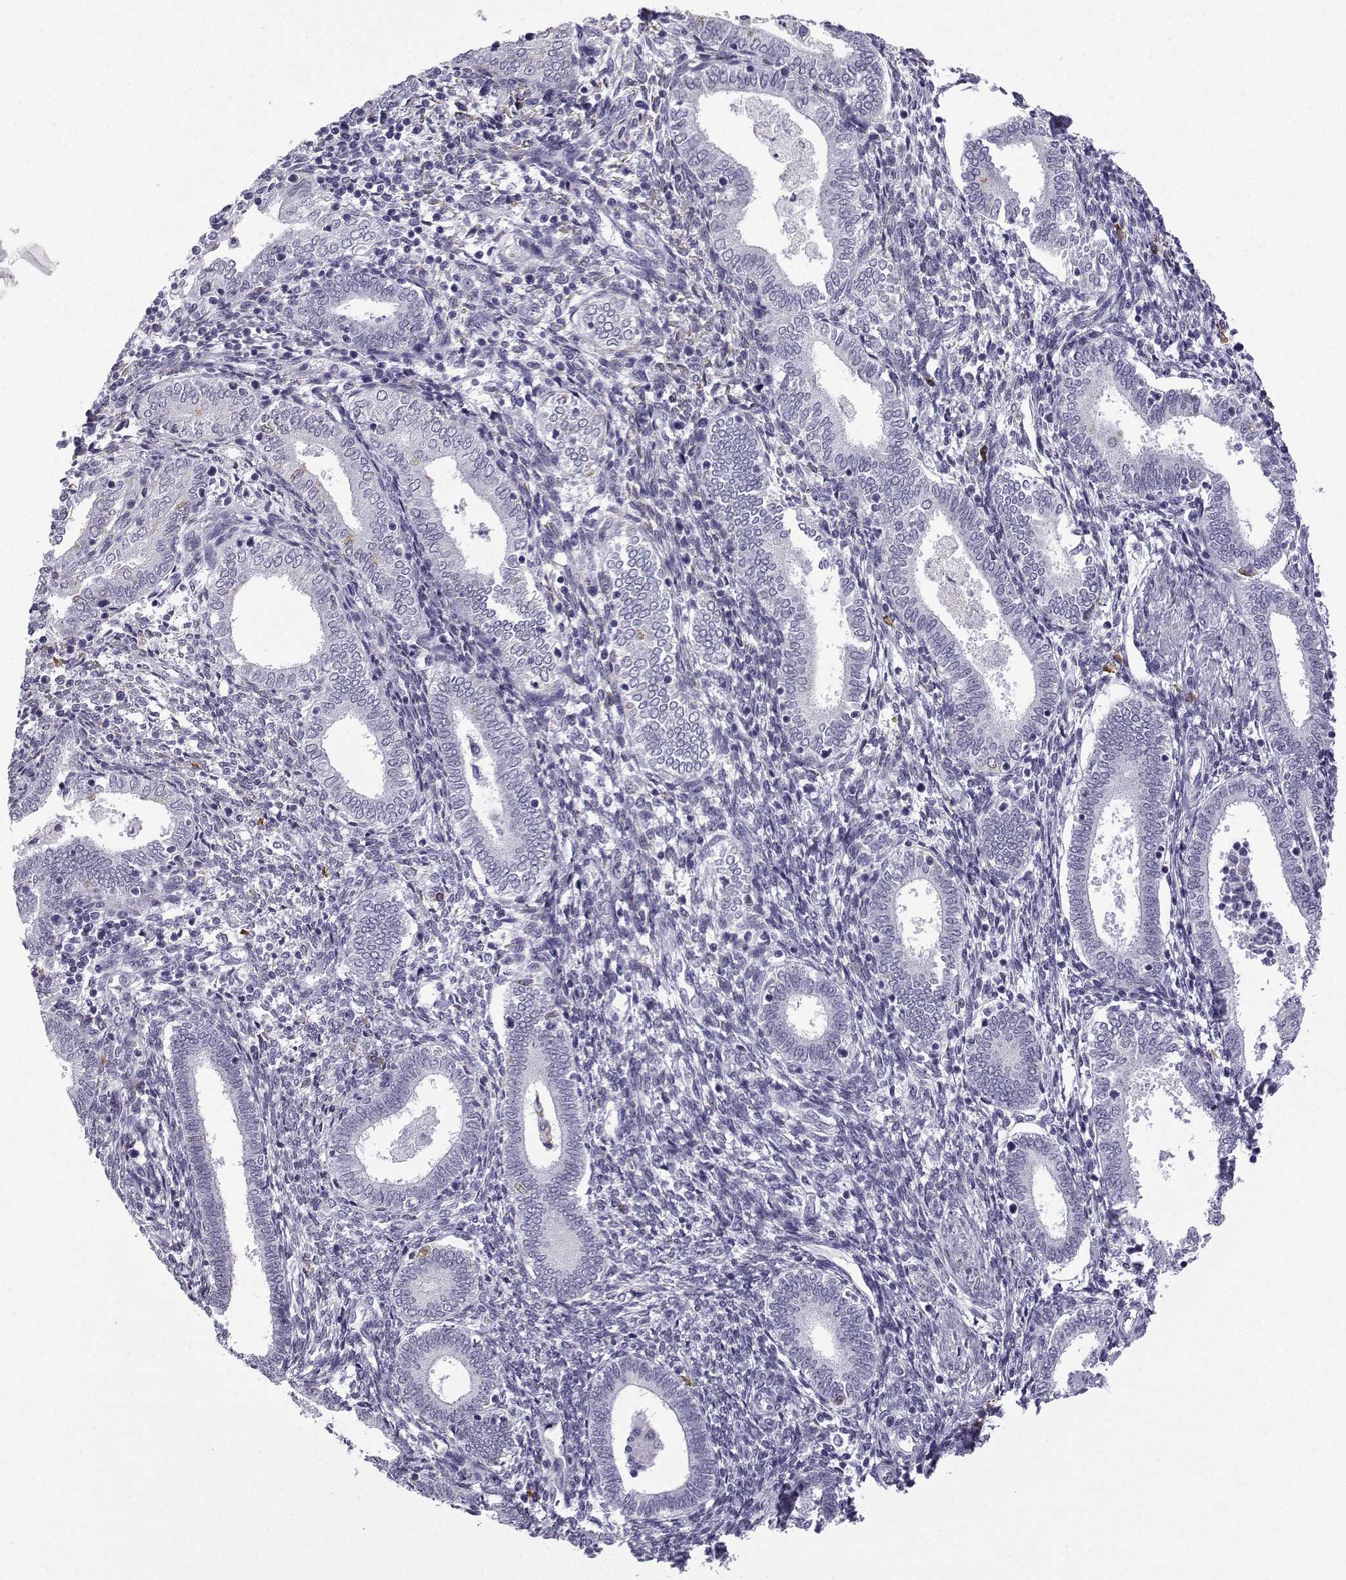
{"staining": {"intensity": "negative", "quantity": "none", "location": "none"}, "tissue": "endometrium", "cell_type": "Cells in endometrial stroma", "image_type": "normal", "snomed": [{"axis": "morphology", "description": "Normal tissue, NOS"}, {"axis": "topography", "description": "Endometrium"}], "caption": "Immunohistochemistry (IHC) photomicrograph of unremarkable endometrium: endometrium stained with DAB exhibits no significant protein staining in cells in endometrial stroma.", "gene": "MRGBP", "patient": {"sex": "female", "age": 42}}